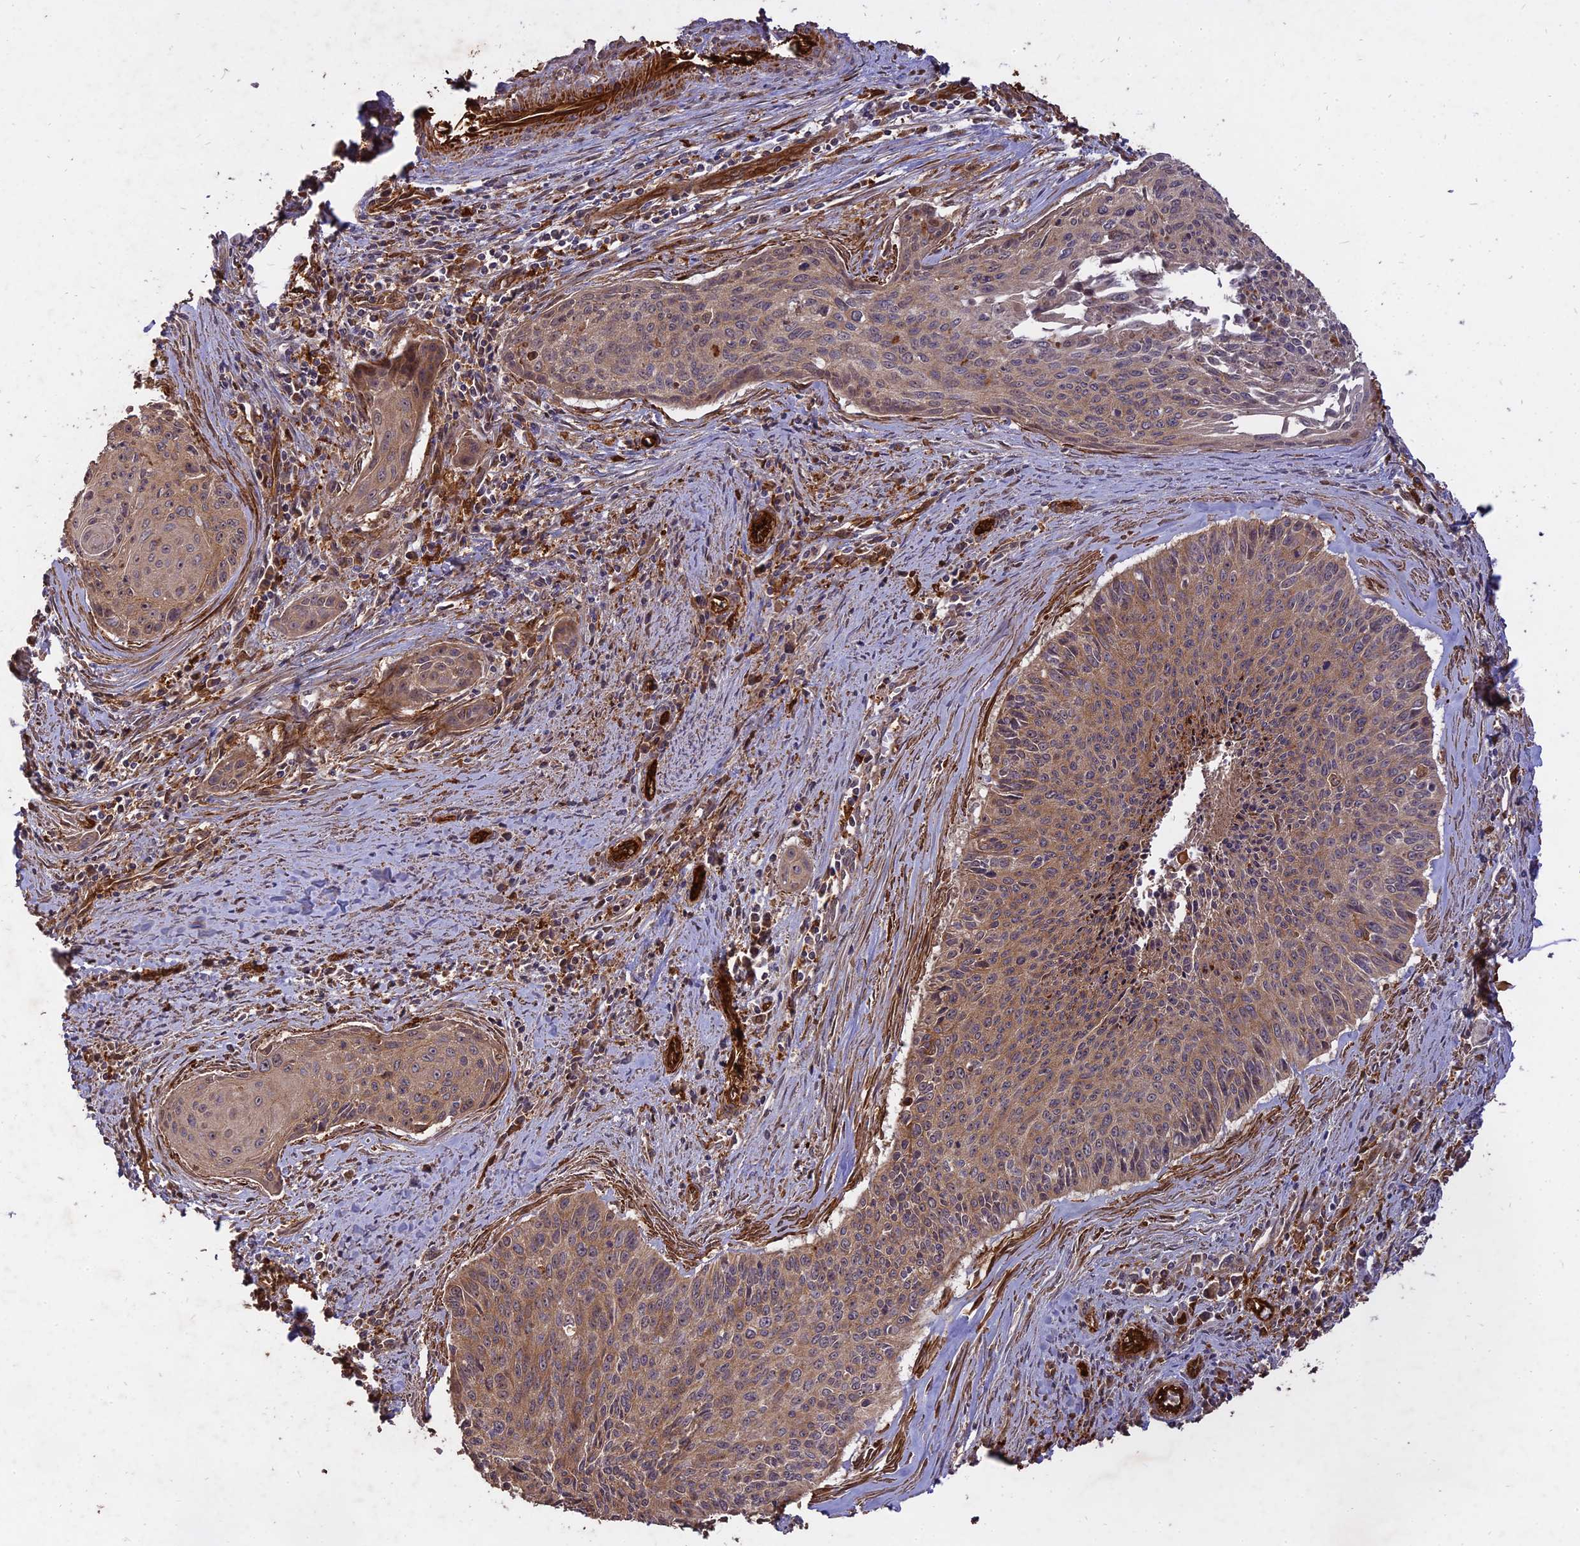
{"staining": {"intensity": "moderate", "quantity": "25%-75%", "location": "cytoplasmic/membranous"}, "tissue": "cervical cancer", "cell_type": "Tumor cells", "image_type": "cancer", "snomed": [{"axis": "morphology", "description": "Squamous cell carcinoma, NOS"}, {"axis": "topography", "description": "Cervix"}], "caption": "Cervical squamous cell carcinoma stained with immunohistochemistry demonstrates moderate cytoplasmic/membranous staining in approximately 25%-75% of tumor cells.", "gene": "SAC3D1", "patient": {"sex": "female", "age": 55}}